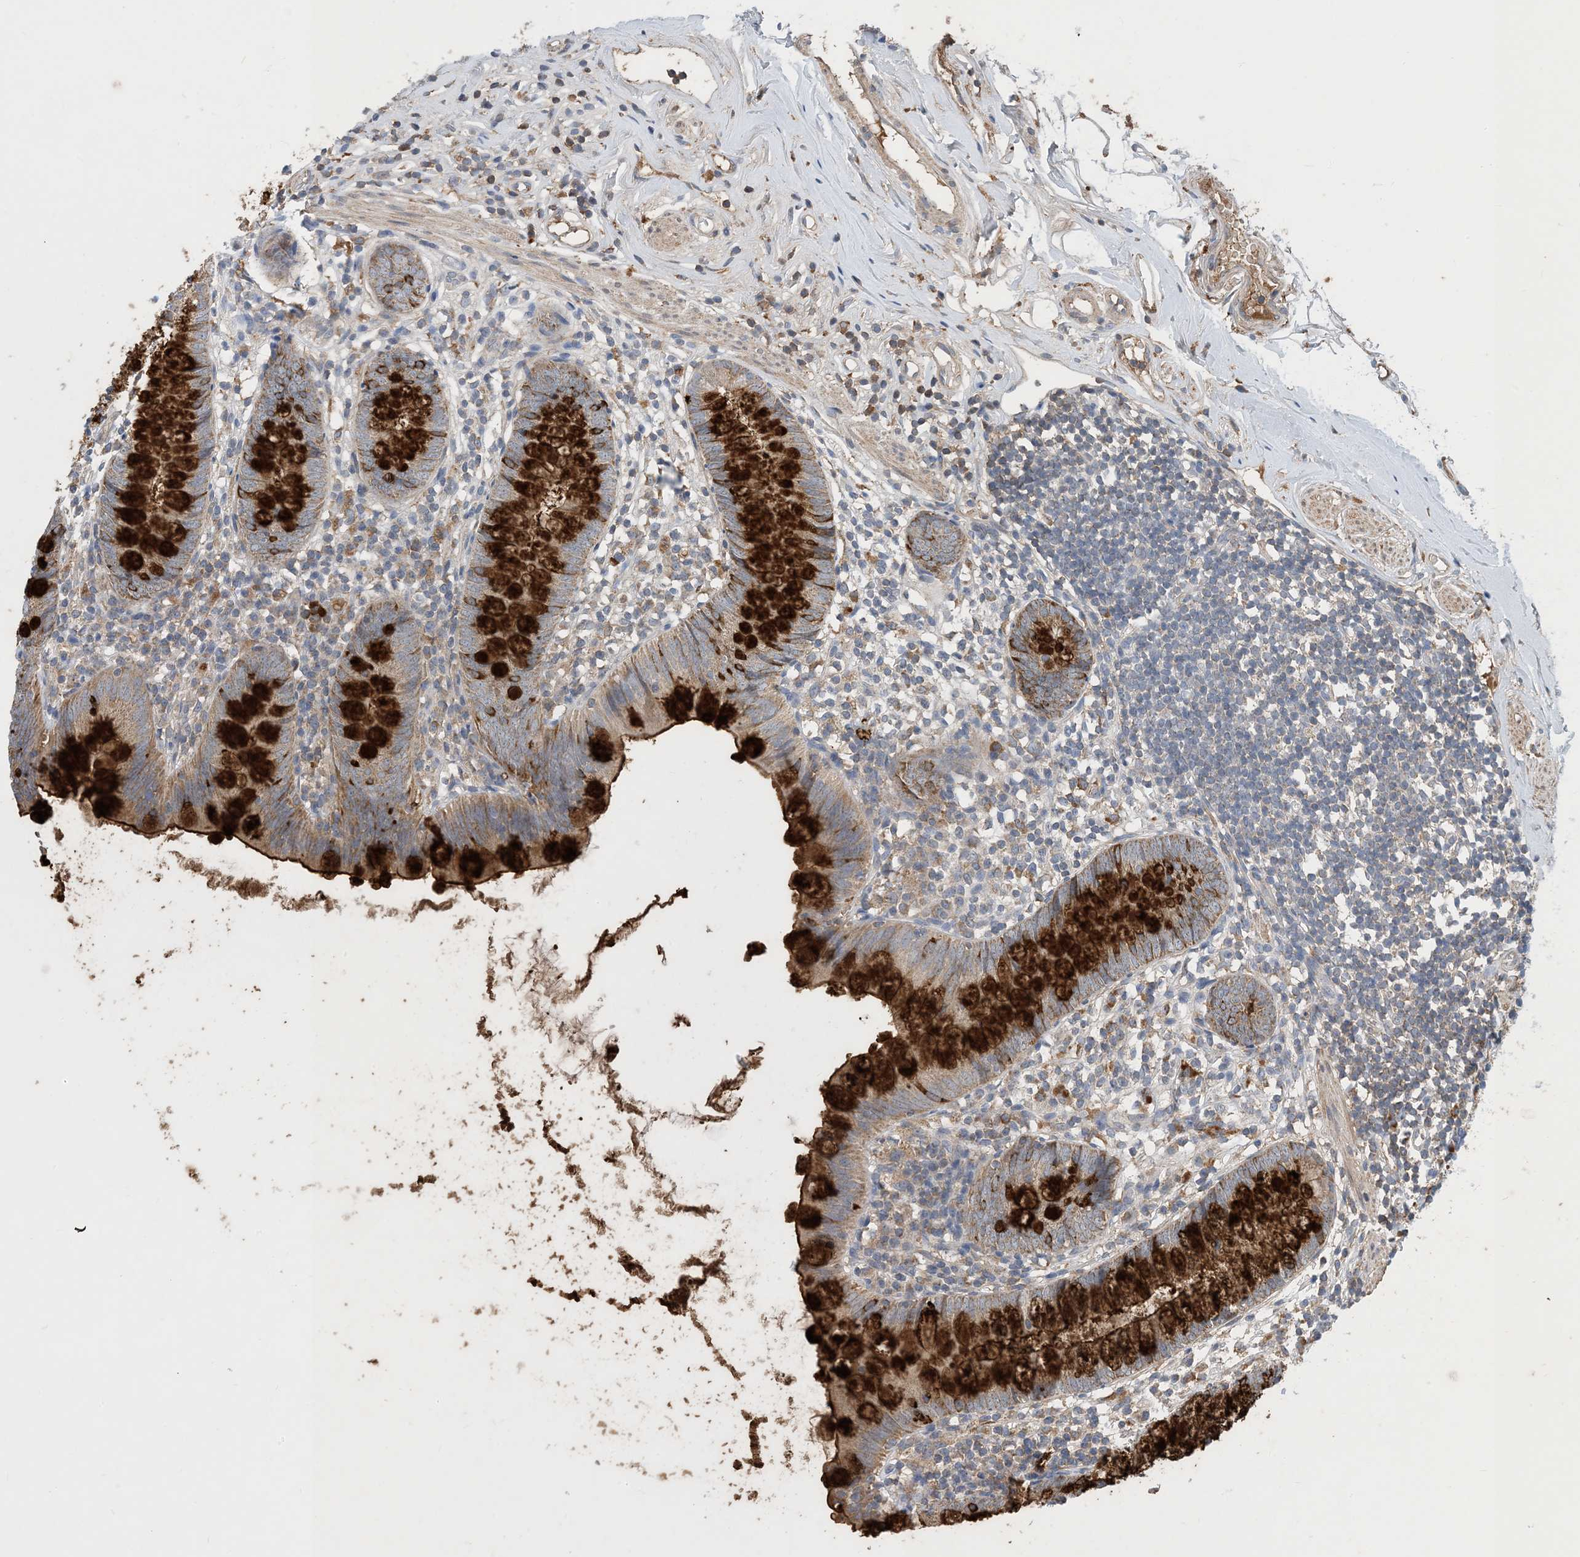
{"staining": {"intensity": "strong", "quantity": "25%-75%", "location": "cytoplasmic/membranous"}, "tissue": "appendix", "cell_type": "Glandular cells", "image_type": "normal", "snomed": [{"axis": "morphology", "description": "Normal tissue, NOS"}, {"axis": "topography", "description": "Appendix"}], "caption": "A photomicrograph of appendix stained for a protein exhibits strong cytoplasmic/membranous brown staining in glandular cells. The protein is shown in brown color, while the nuclei are stained blue.", "gene": "STK19", "patient": {"sex": "female", "age": 62}}